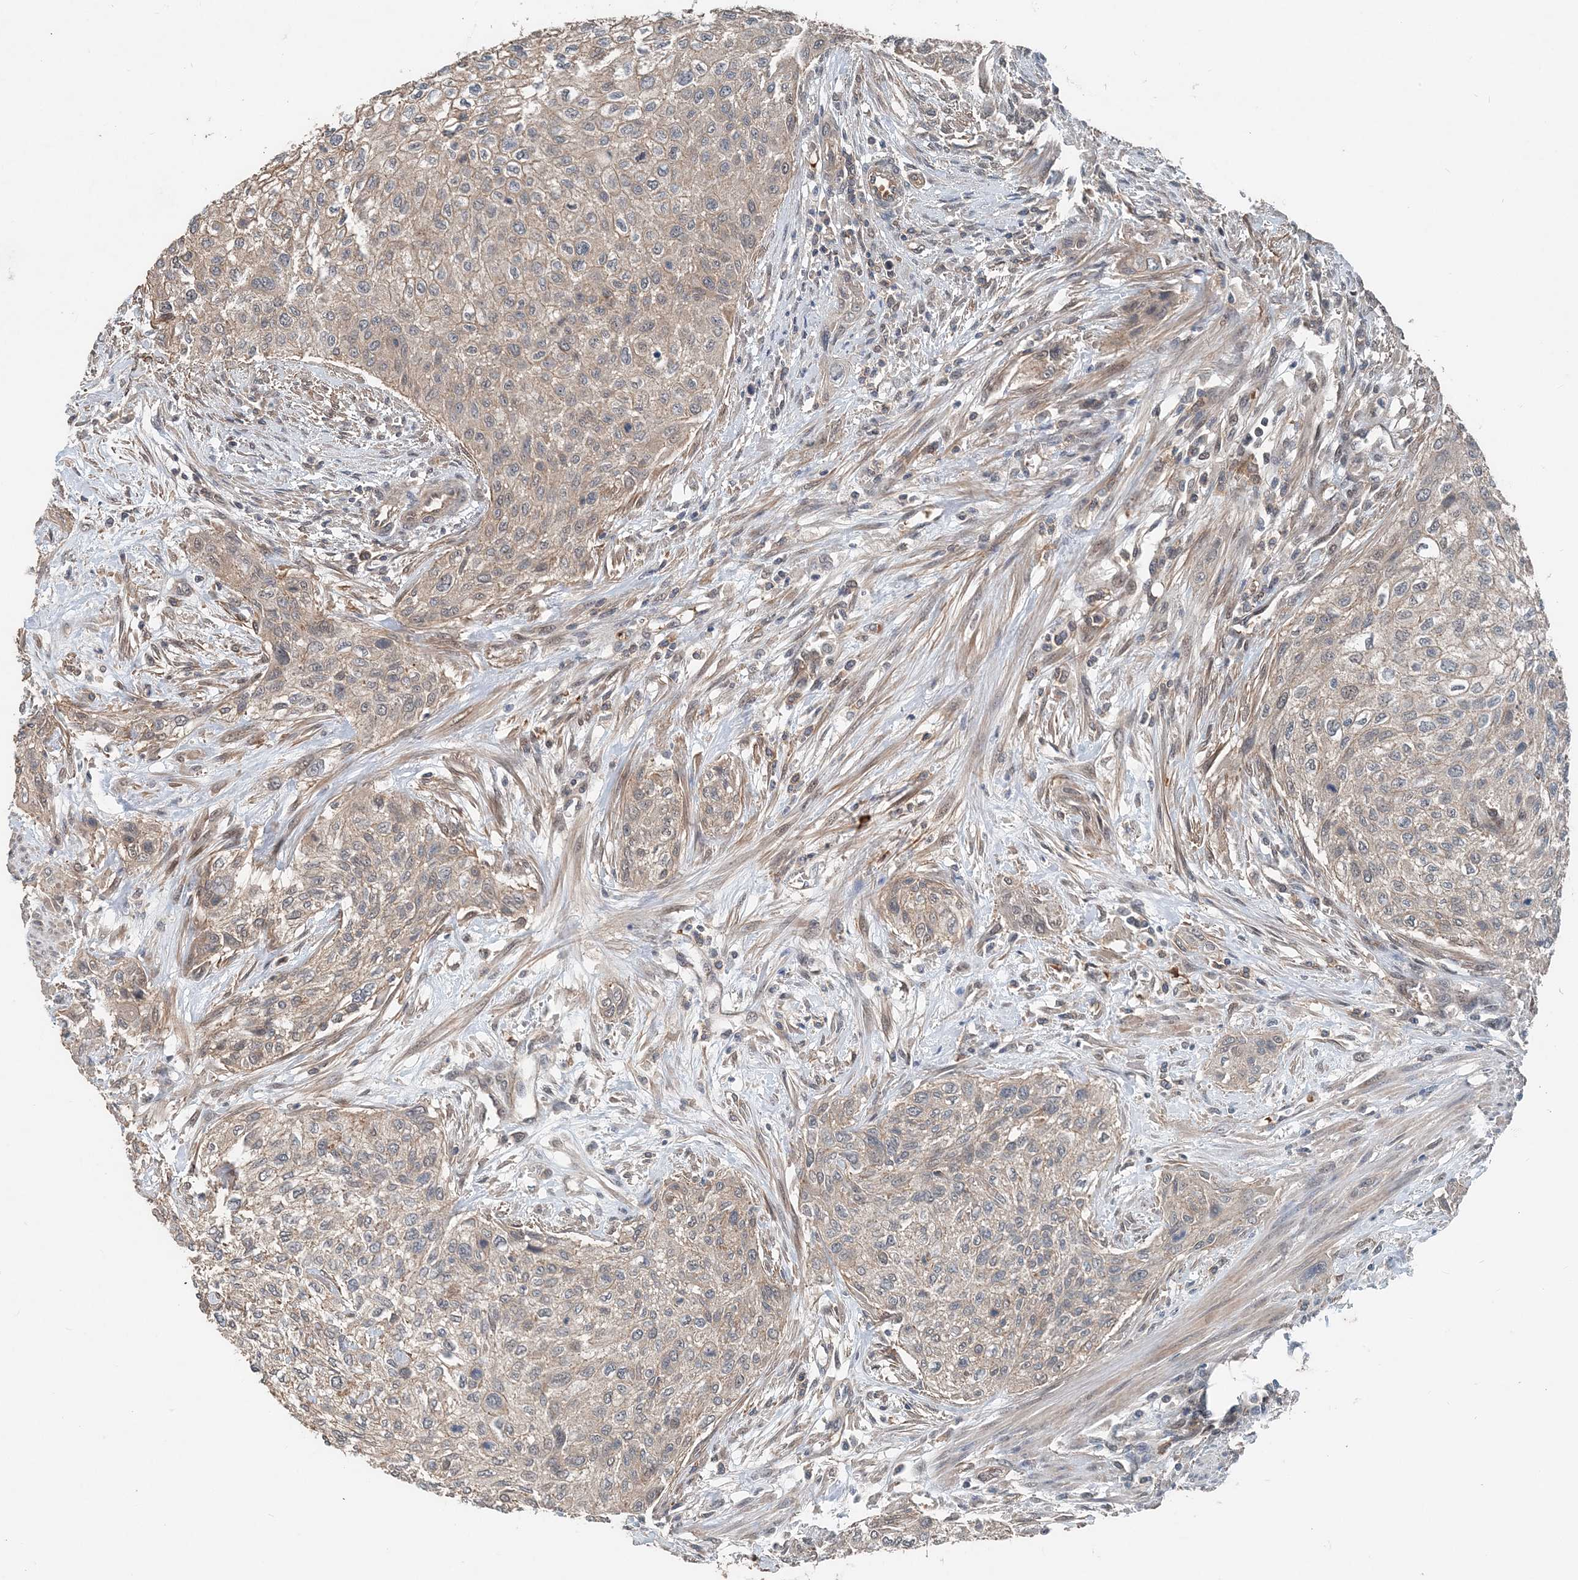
{"staining": {"intensity": "weak", "quantity": ">75%", "location": "cytoplasmic/membranous"}, "tissue": "urothelial cancer", "cell_type": "Tumor cells", "image_type": "cancer", "snomed": [{"axis": "morphology", "description": "Urothelial carcinoma, High grade"}, {"axis": "topography", "description": "Urinary bladder"}], "caption": "Immunohistochemistry photomicrograph of urothelial cancer stained for a protein (brown), which displays low levels of weak cytoplasmic/membranous positivity in about >75% of tumor cells.", "gene": "SMPD3", "patient": {"sex": "male", "age": 35}}